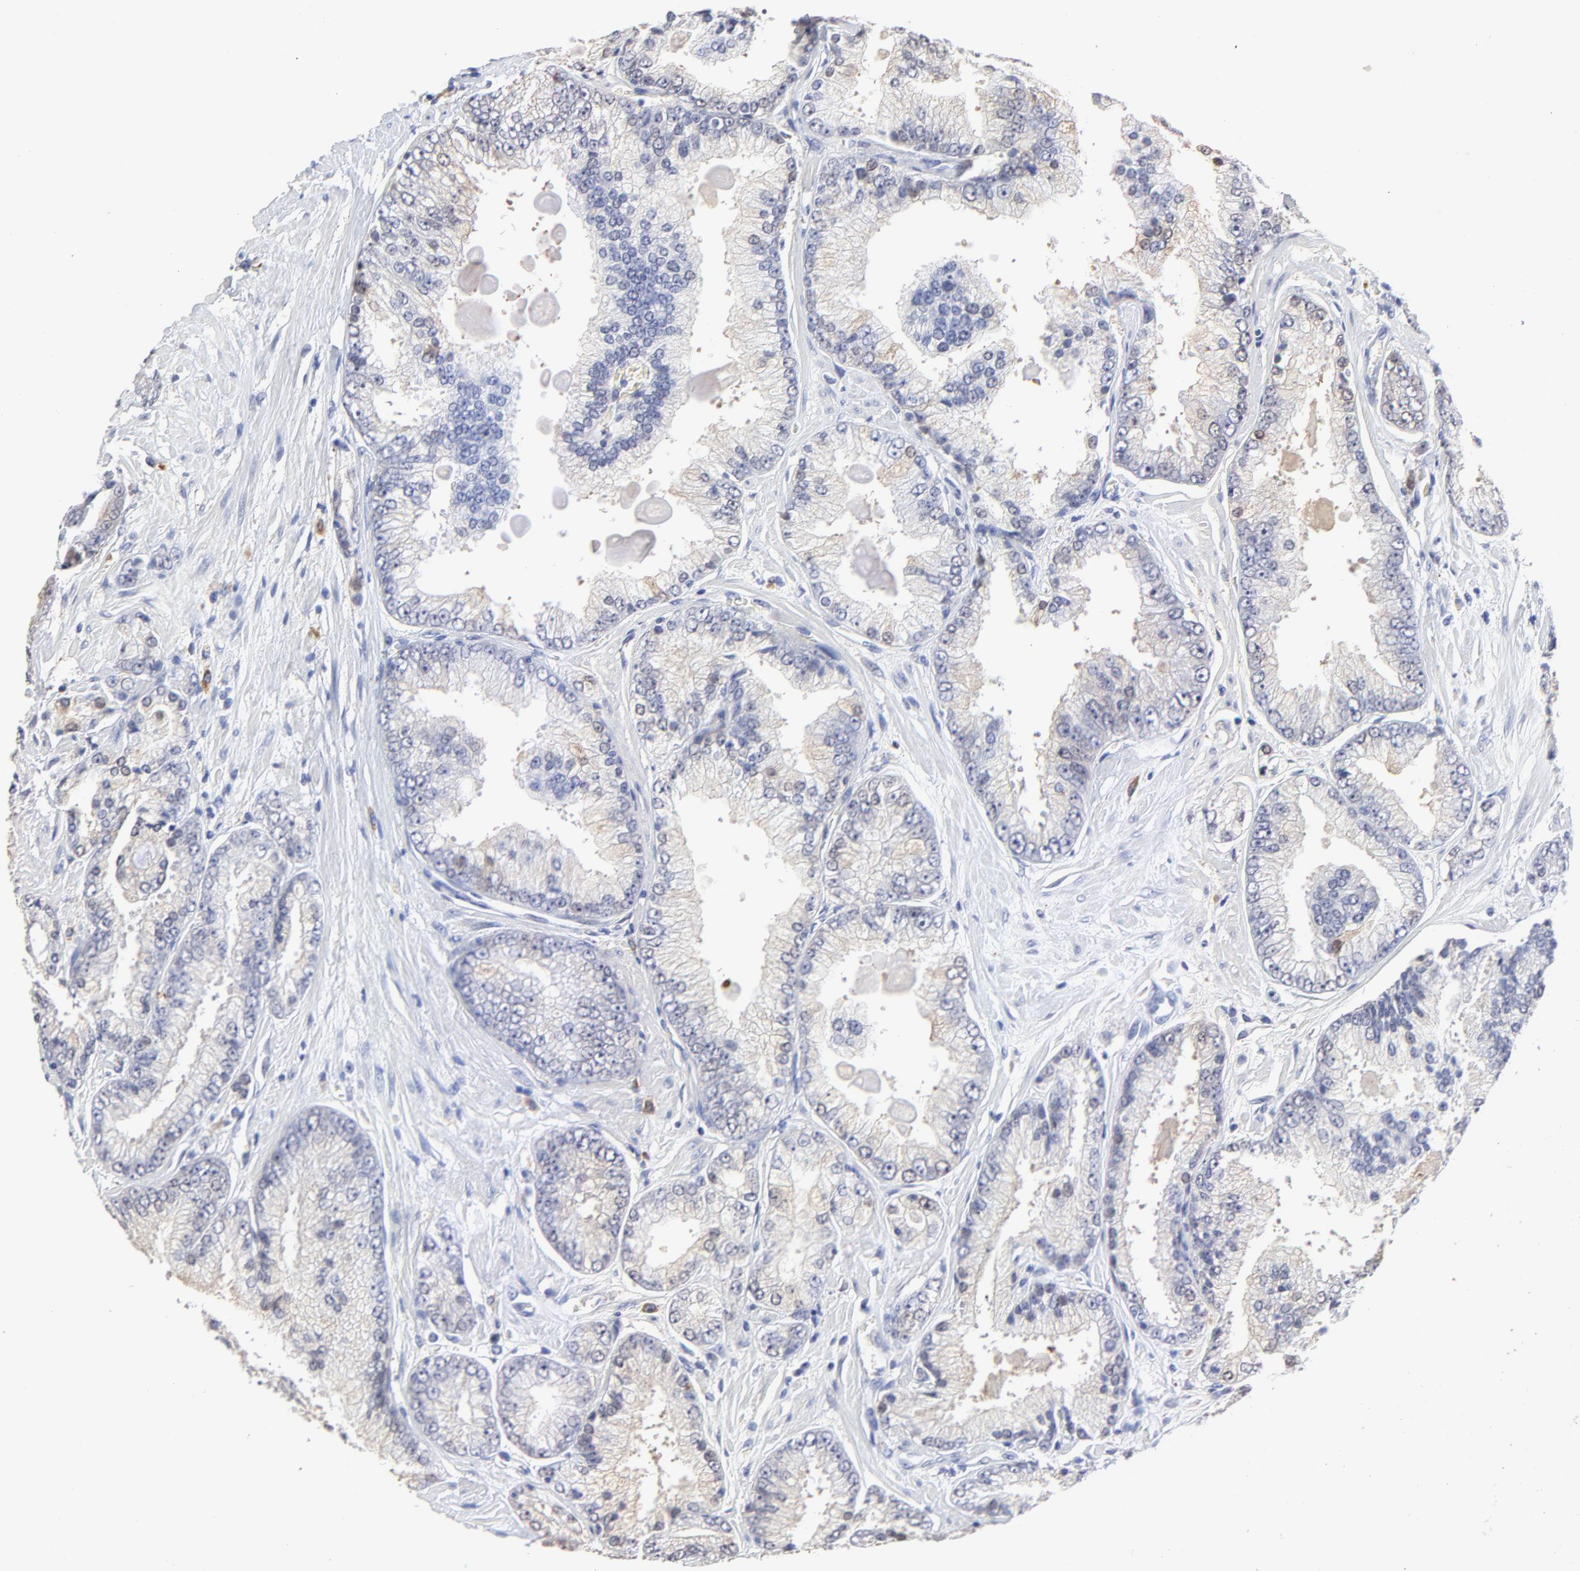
{"staining": {"intensity": "negative", "quantity": "none", "location": "none"}, "tissue": "prostate cancer", "cell_type": "Tumor cells", "image_type": "cancer", "snomed": [{"axis": "morphology", "description": "Adenocarcinoma, High grade"}, {"axis": "topography", "description": "Prostate"}], "caption": "Human high-grade adenocarcinoma (prostate) stained for a protein using IHC reveals no positivity in tumor cells.", "gene": "SMARCA1", "patient": {"sex": "male", "age": 71}}